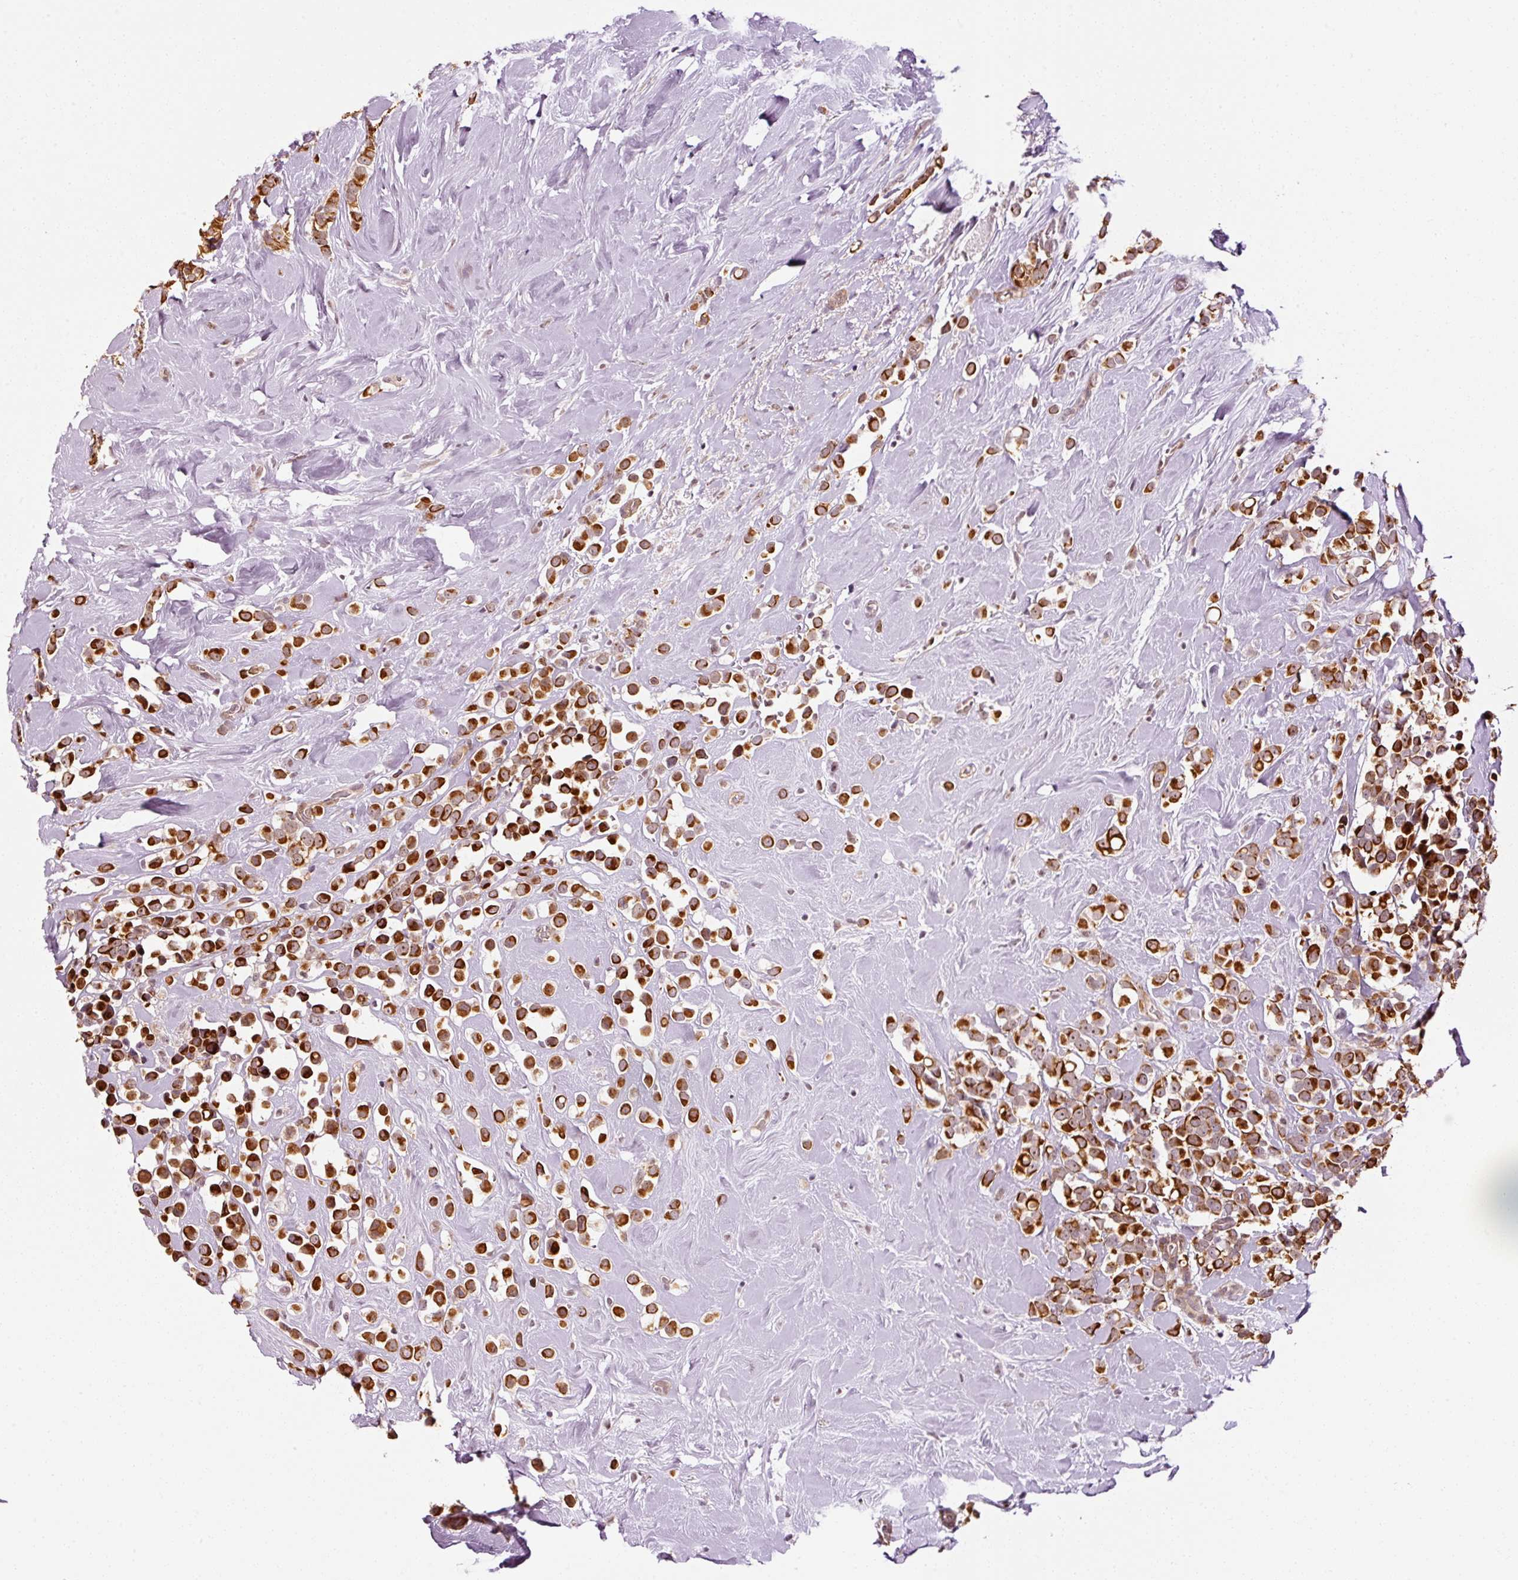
{"staining": {"intensity": "strong", "quantity": ">75%", "location": "cytoplasmic/membranous"}, "tissue": "breast cancer", "cell_type": "Tumor cells", "image_type": "cancer", "snomed": [{"axis": "morphology", "description": "Duct carcinoma"}, {"axis": "topography", "description": "Breast"}], "caption": "IHC staining of breast intraductal carcinoma, which shows high levels of strong cytoplasmic/membranous staining in approximately >75% of tumor cells indicating strong cytoplasmic/membranous protein expression. The staining was performed using DAB (3,3'-diaminobenzidine) (brown) for protein detection and nuclei were counterstained in hematoxylin (blue).", "gene": "ANKRD20A1", "patient": {"sex": "female", "age": 80}}